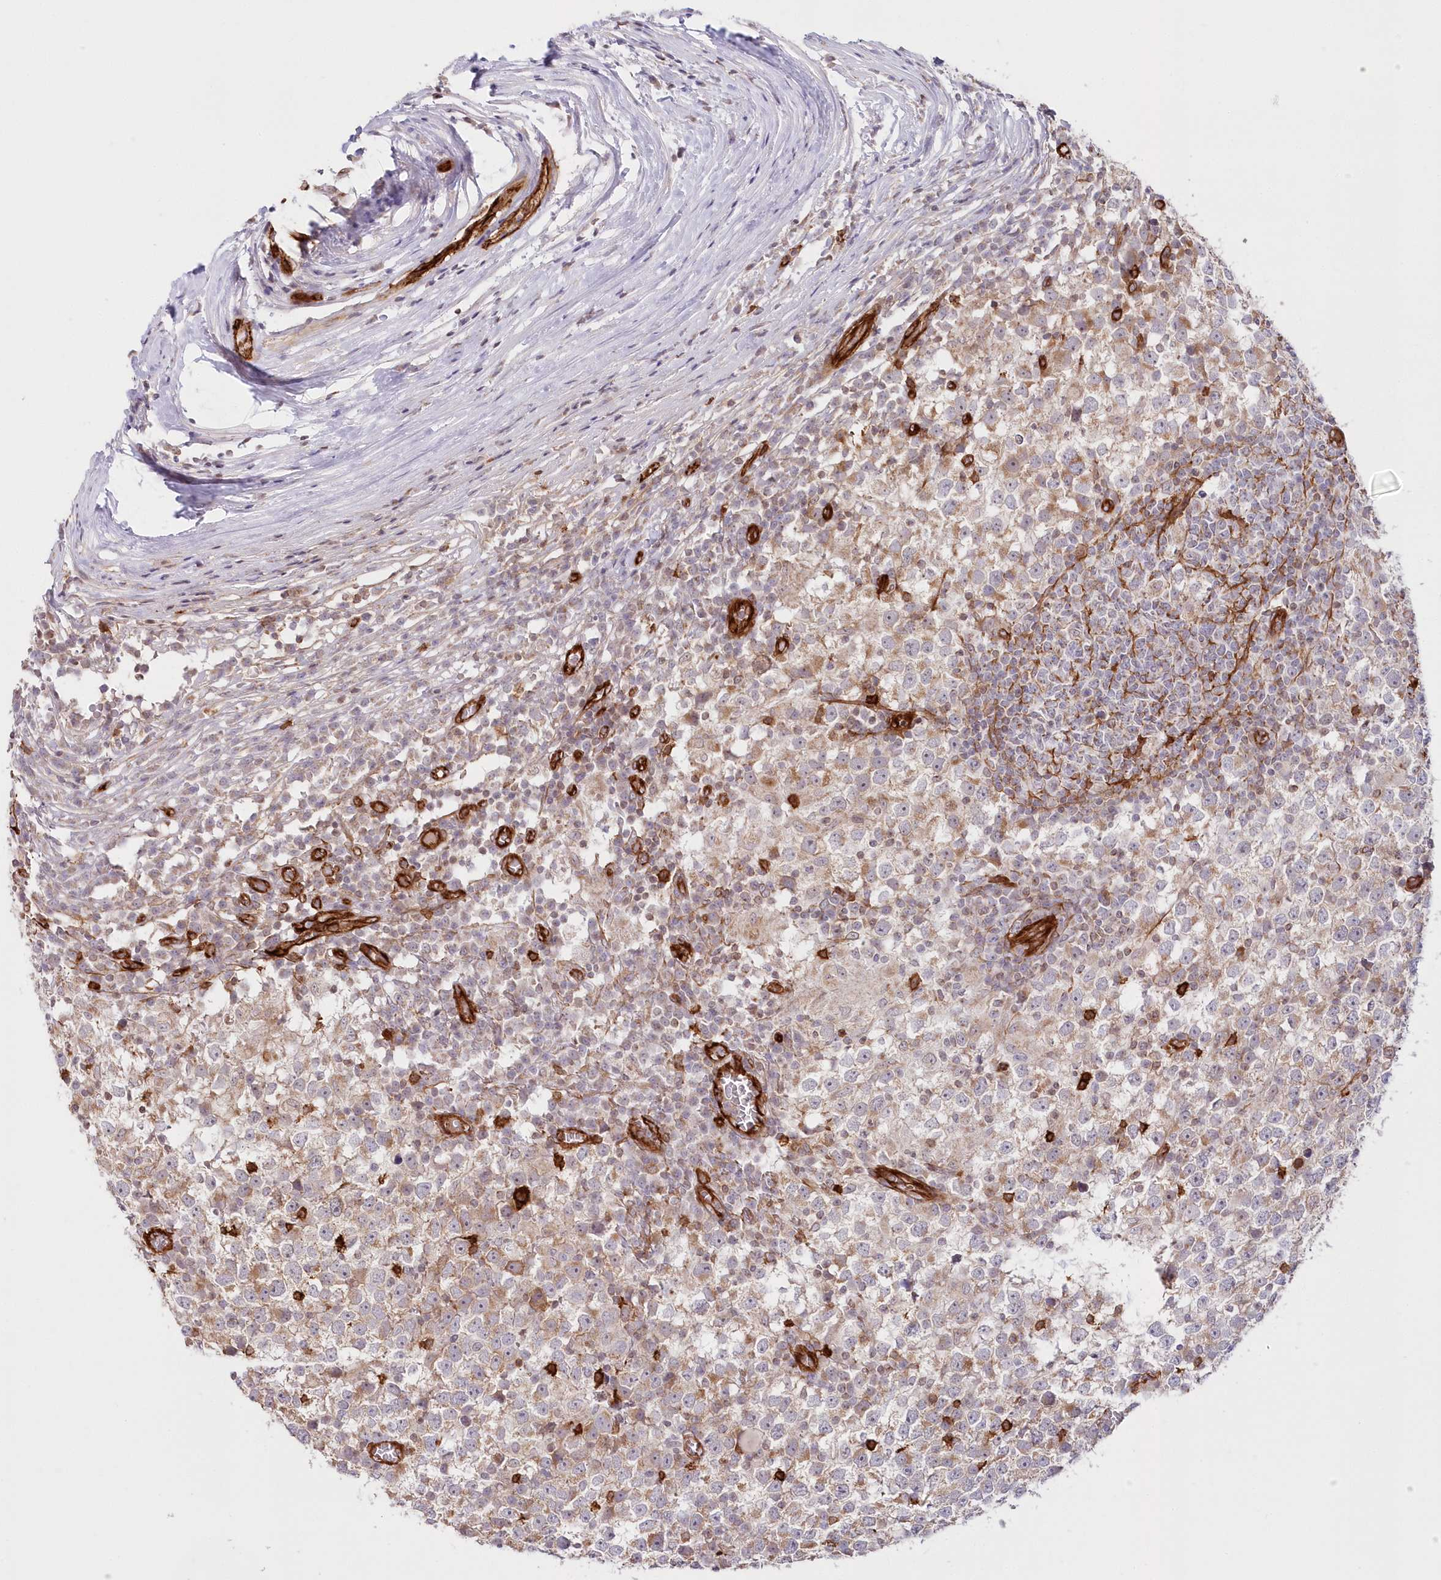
{"staining": {"intensity": "weak", "quantity": "25%-75%", "location": "cytoplasmic/membranous"}, "tissue": "testis cancer", "cell_type": "Tumor cells", "image_type": "cancer", "snomed": [{"axis": "morphology", "description": "Seminoma, NOS"}, {"axis": "topography", "description": "Testis"}], "caption": "About 25%-75% of tumor cells in human testis cancer show weak cytoplasmic/membranous protein positivity as visualized by brown immunohistochemical staining.", "gene": "AFAP1L2", "patient": {"sex": "male", "age": 65}}